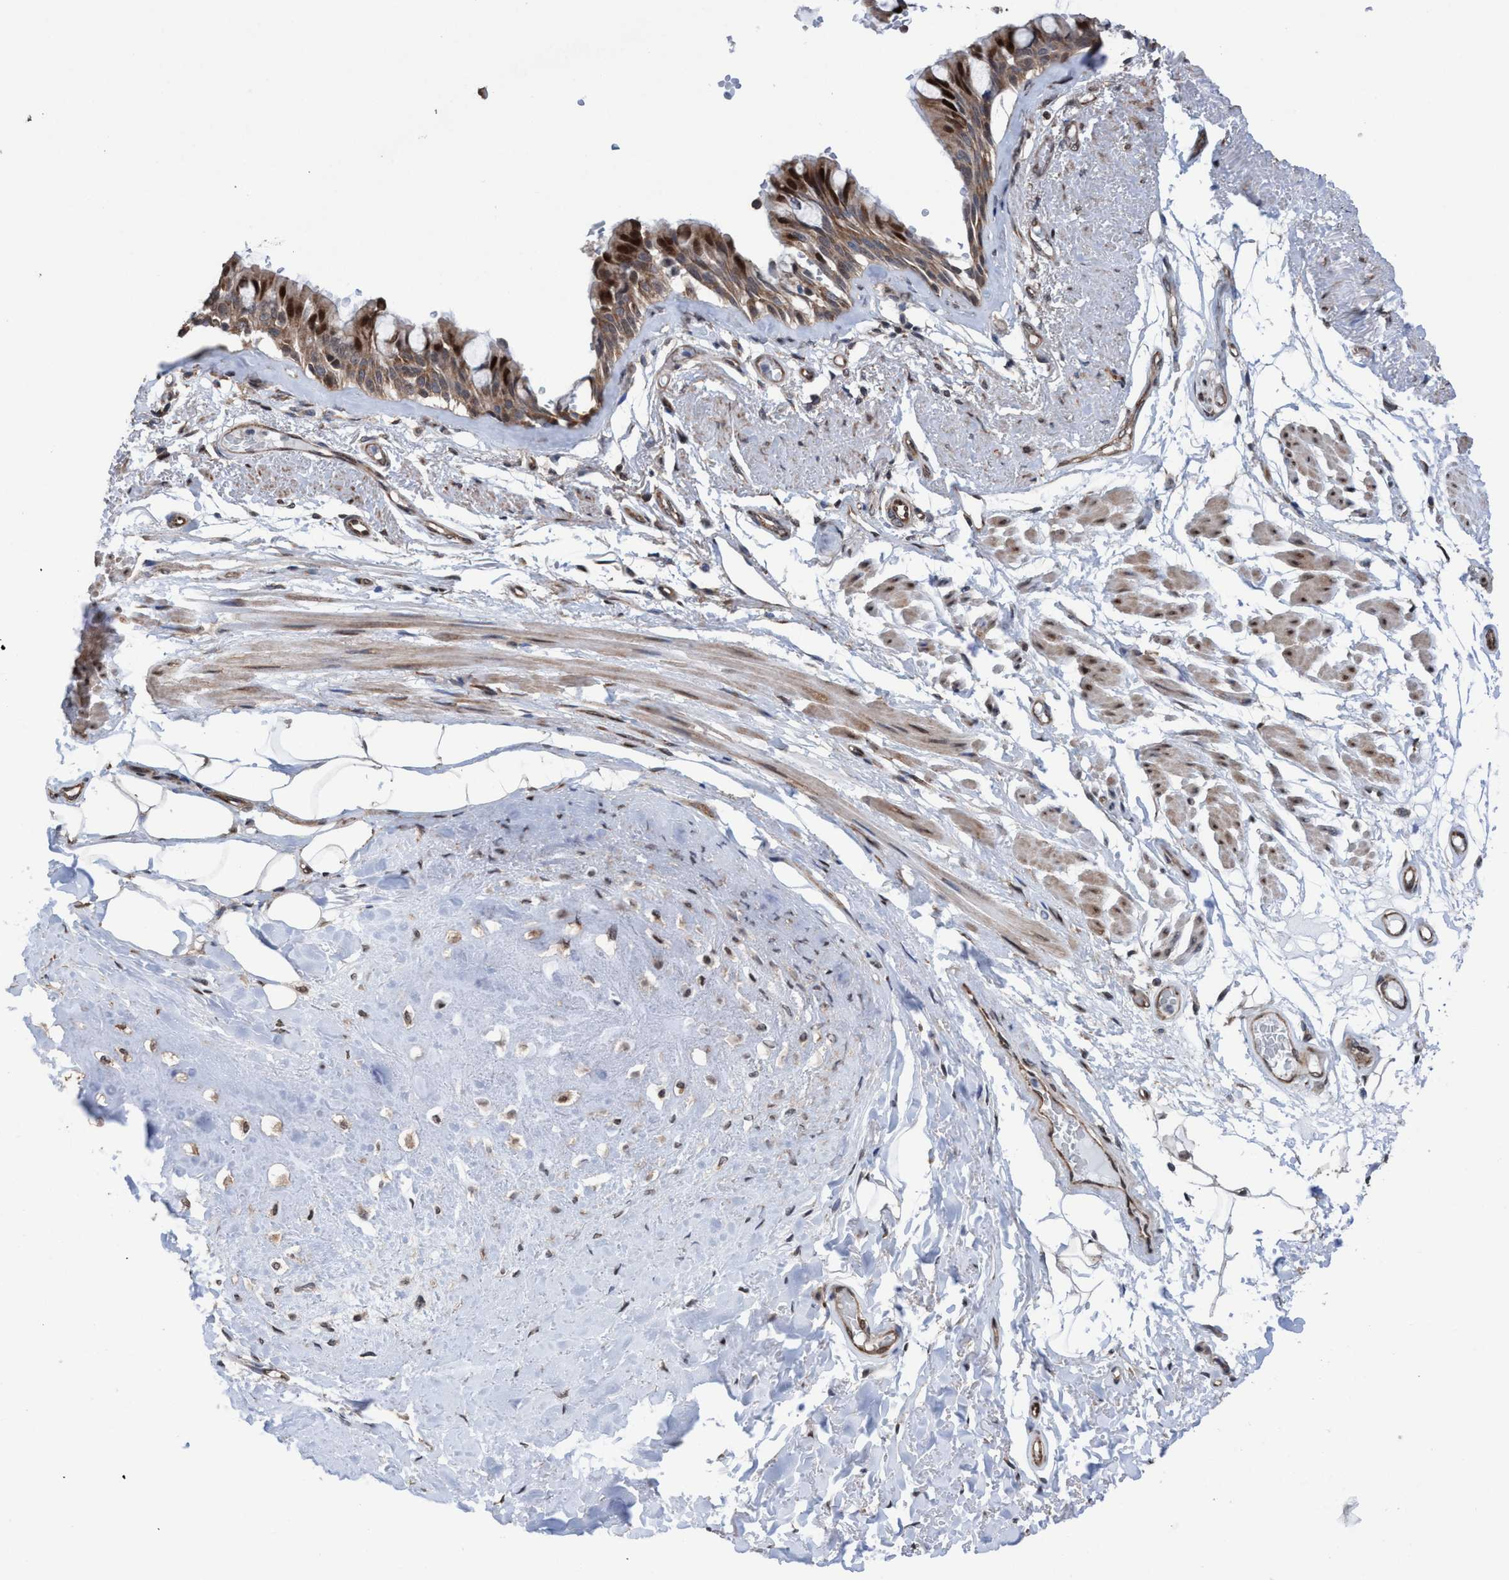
{"staining": {"intensity": "moderate", "quantity": ">75%", "location": "cytoplasmic/membranous,nuclear"}, "tissue": "bronchus", "cell_type": "Respiratory epithelial cells", "image_type": "normal", "snomed": [{"axis": "morphology", "description": "Normal tissue, NOS"}, {"axis": "topography", "description": "Bronchus"}], "caption": "An image showing moderate cytoplasmic/membranous,nuclear positivity in about >75% of respiratory epithelial cells in unremarkable bronchus, as visualized by brown immunohistochemical staining.", "gene": "METAP2", "patient": {"sex": "male", "age": 66}}